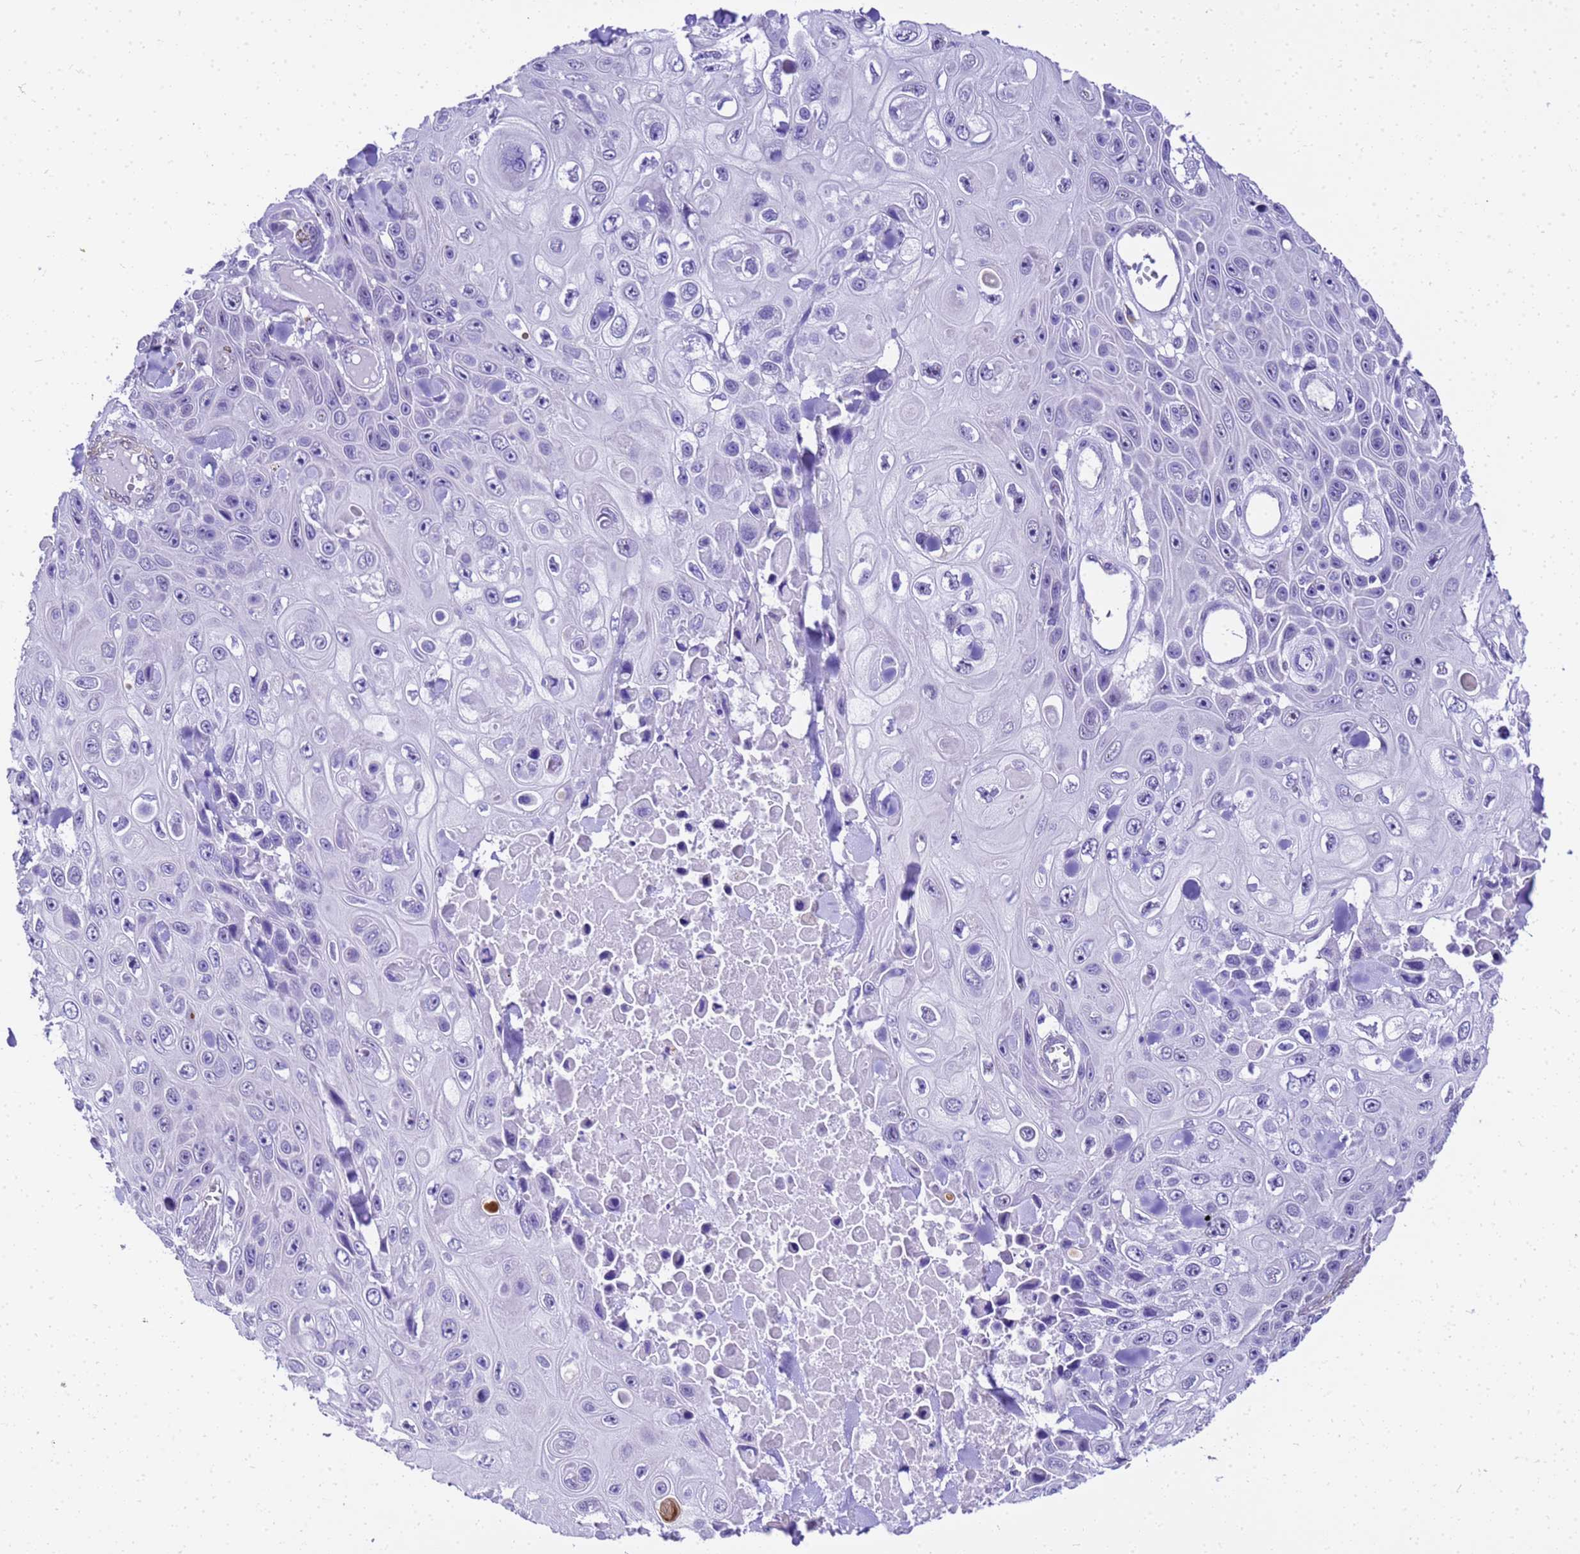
{"staining": {"intensity": "negative", "quantity": "none", "location": "none"}, "tissue": "skin cancer", "cell_type": "Tumor cells", "image_type": "cancer", "snomed": [{"axis": "morphology", "description": "Squamous cell carcinoma, NOS"}, {"axis": "topography", "description": "Skin"}], "caption": "Protein analysis of skin cancer (squamous cell carcinoma) displays no significant positivity in tumor cells. Nuclei are stained in blue.", "gene": "HSPB6", "patient": {"sex": "male", "age": 82}}